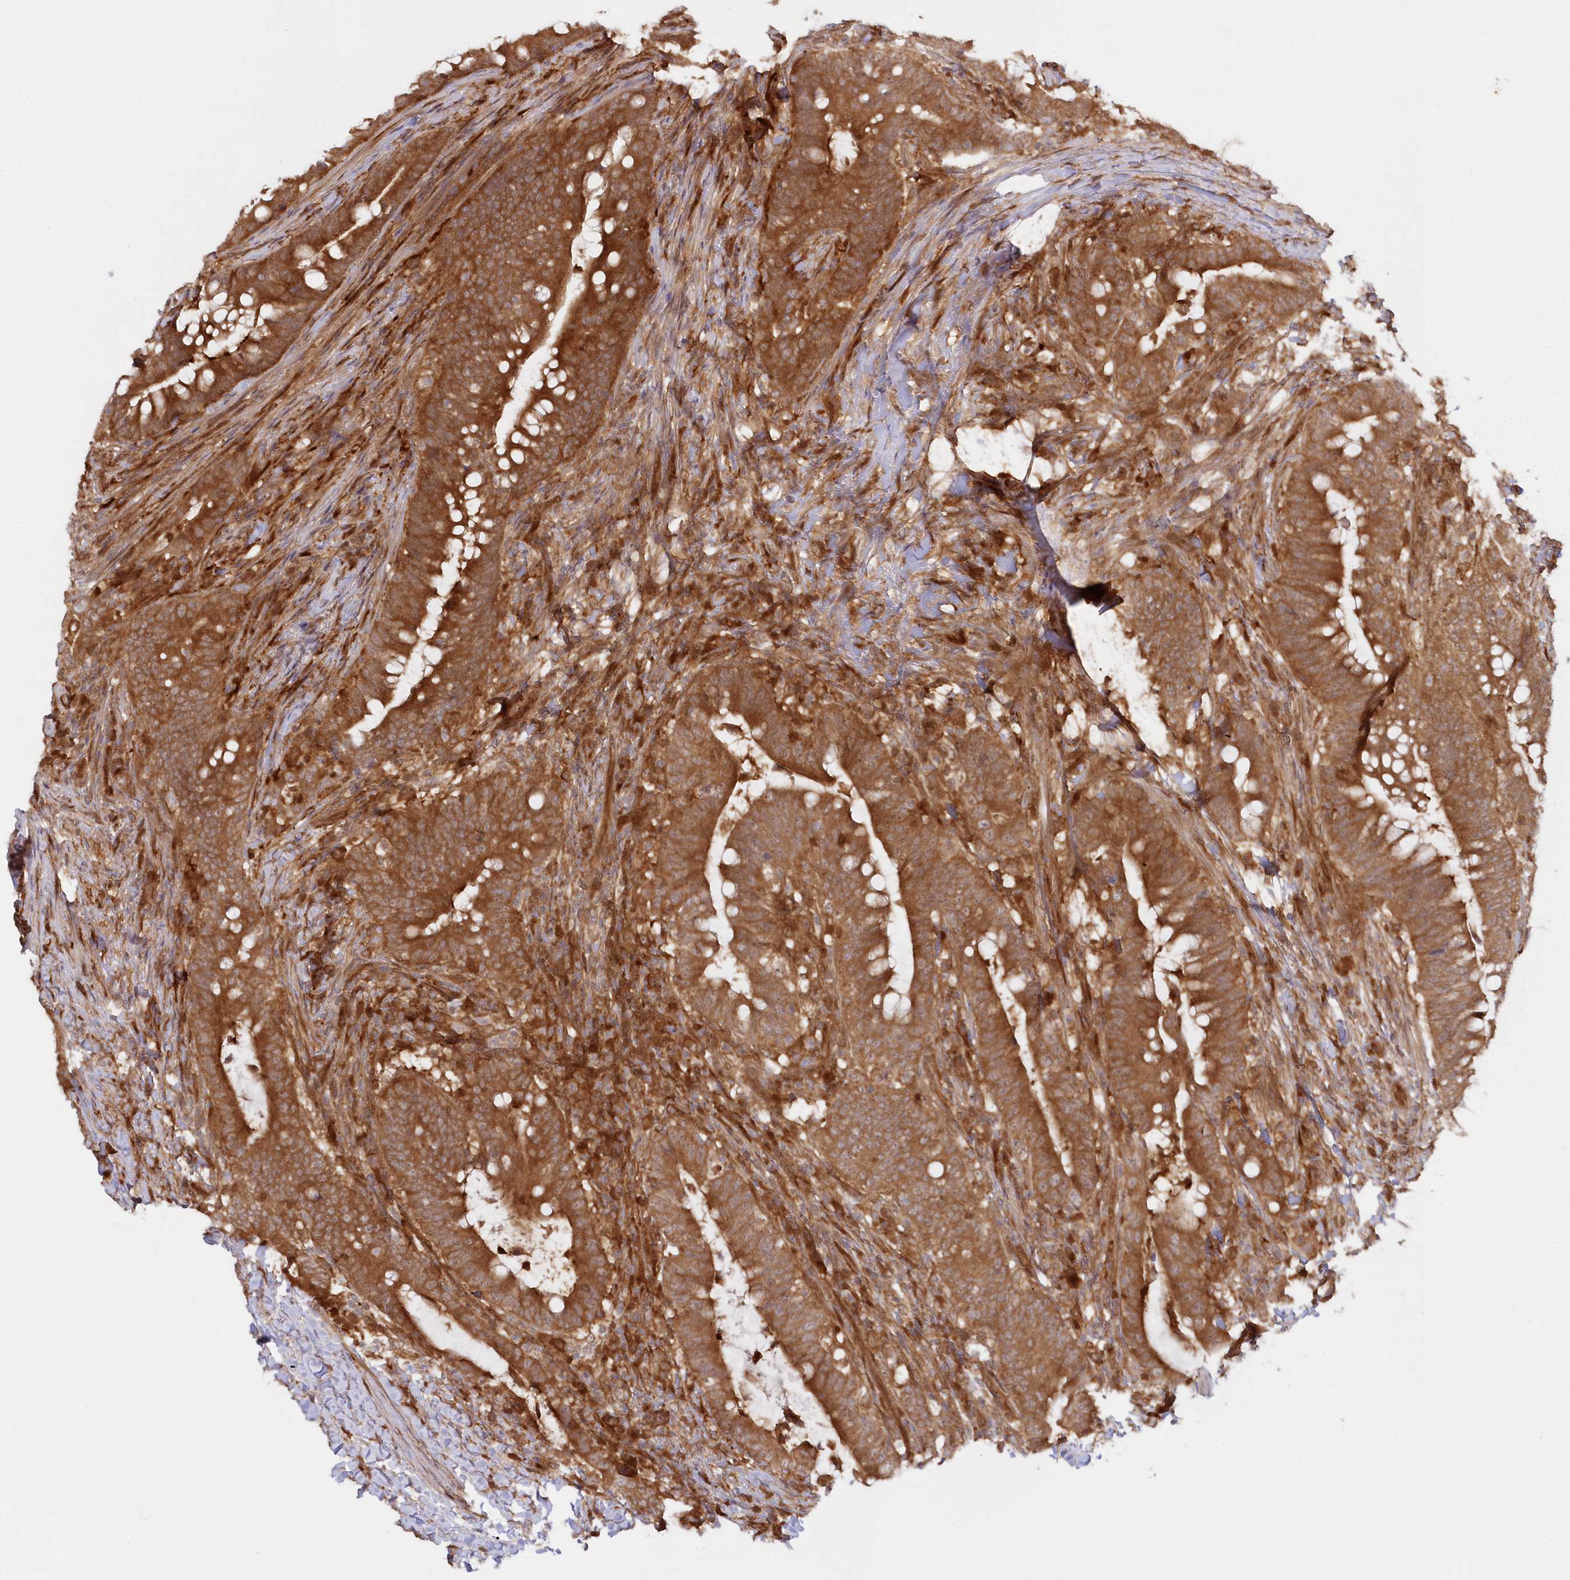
{"staining": {"intensity": "moderate", "quantity": ">75%", "location": "cytoplasmic/membranous"}, "tissue": "colorectal cancer", "cell_type": "Tumor cells", "image_type": "cancer", "snomed": [{"axis": "morphology", "description": "Adenocarcinoma, NOS"}, {"axis": "topography", "description": "Colon"}], "caption": "Adenocarcinoma (colorectal) stained for a protein shows moderate cytoplasmic/membranous positivity in tumor cells.", "gene": "GBE1", "patient": {"sex": "female", "age": 66}}